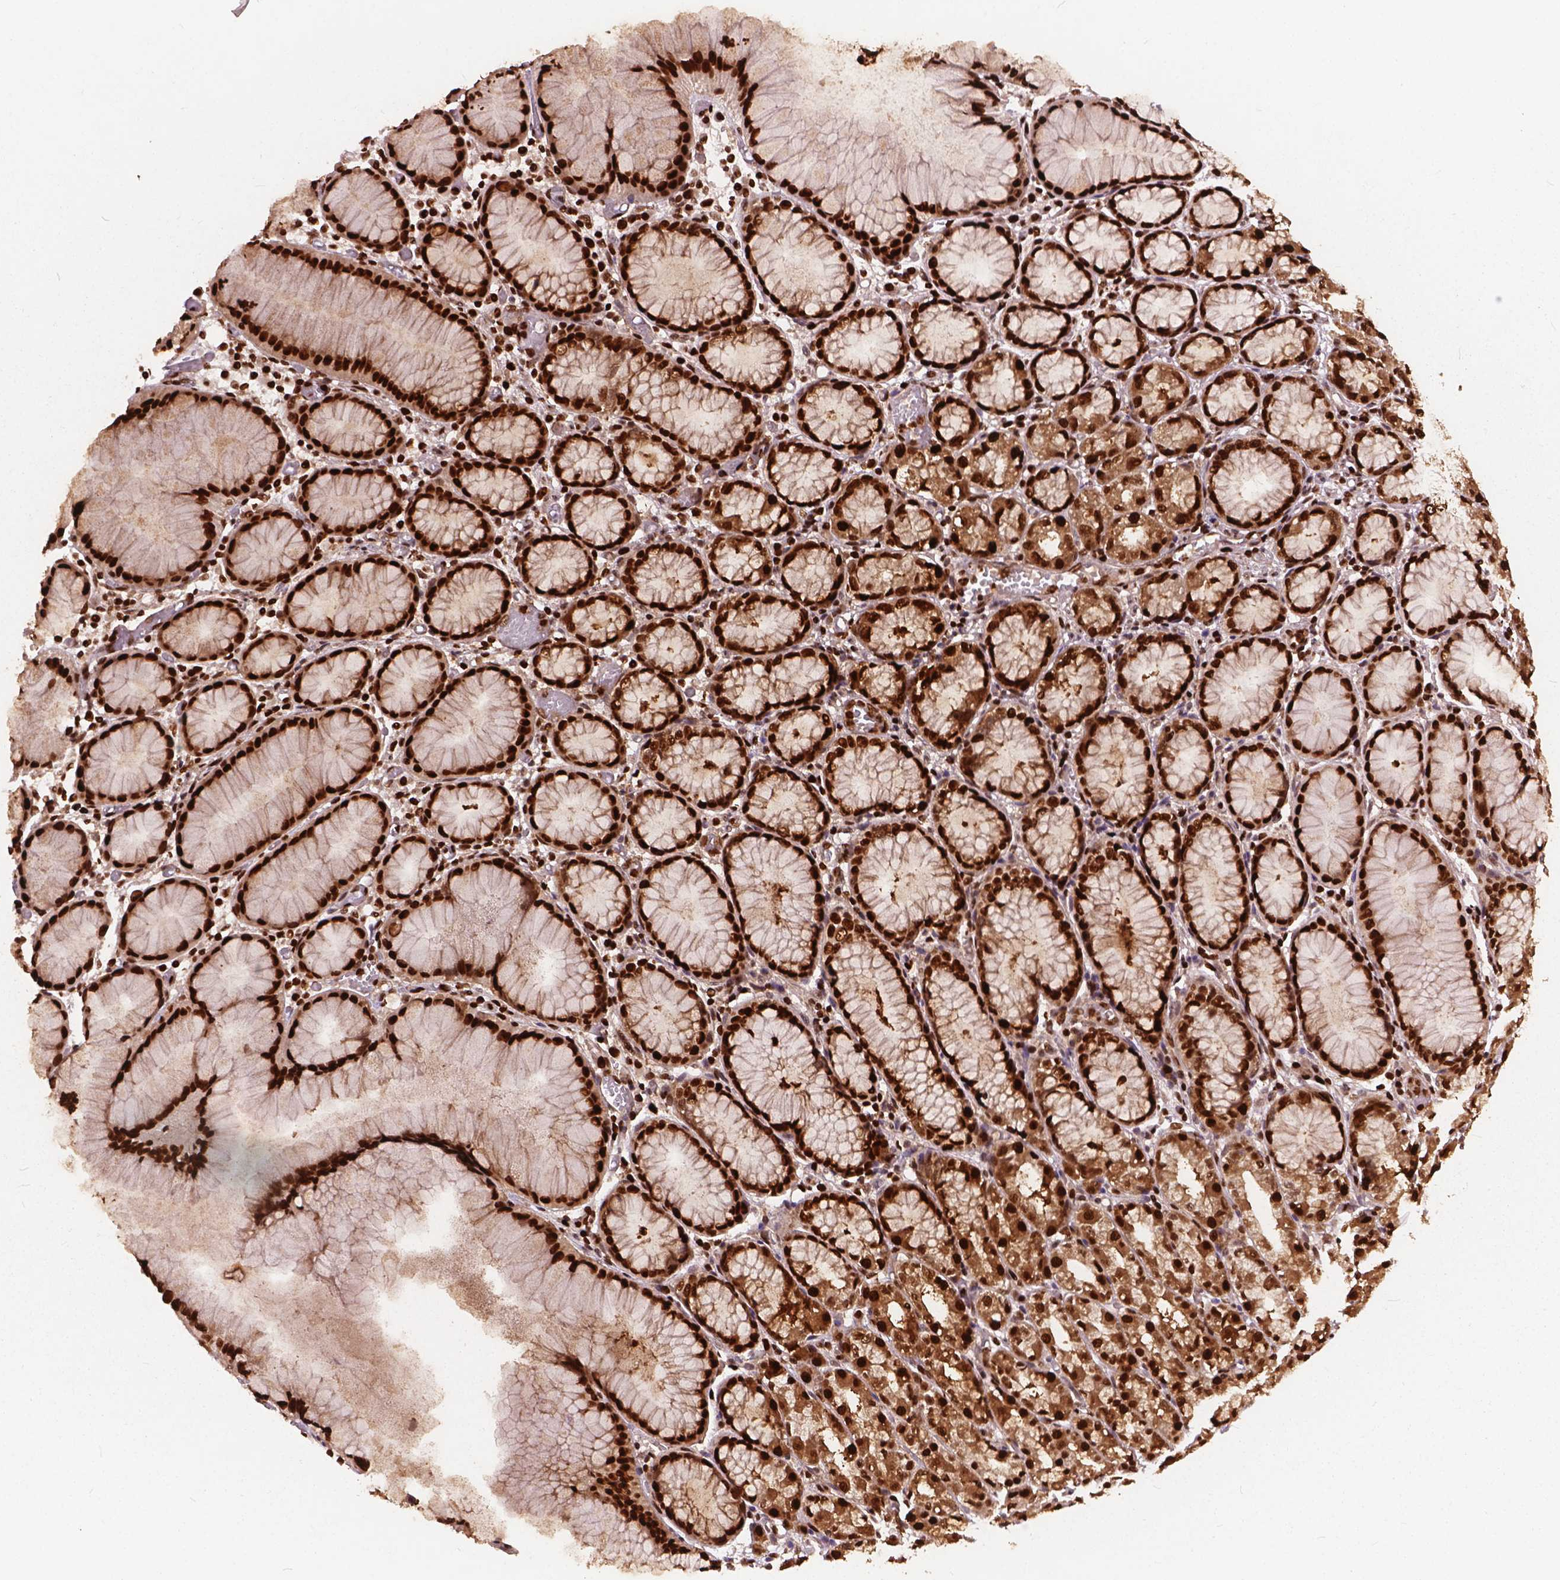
{"staining": {"intensity": "strong", "quantity": ">75%", "location": "nuclear"}, "tissue": "stomach", "cell_type": "Glandular cells", "image_type": "normal", "snomed": [{"axis": "morphology", "description": "Normal tissue, NOS"}, {"axis": "topography", "description": "Stomach"}], "caption": "Protein staining of normal stomach demonstrates strong nuclear staining in approximately >75% of glandular cells. The staining was performed using DAB, with brown indicating positive protein expression. Nuclei are stained blue with hematoxylin.", "gene": "ANP32A", "patient": {"sex": "female", "age": 57}}